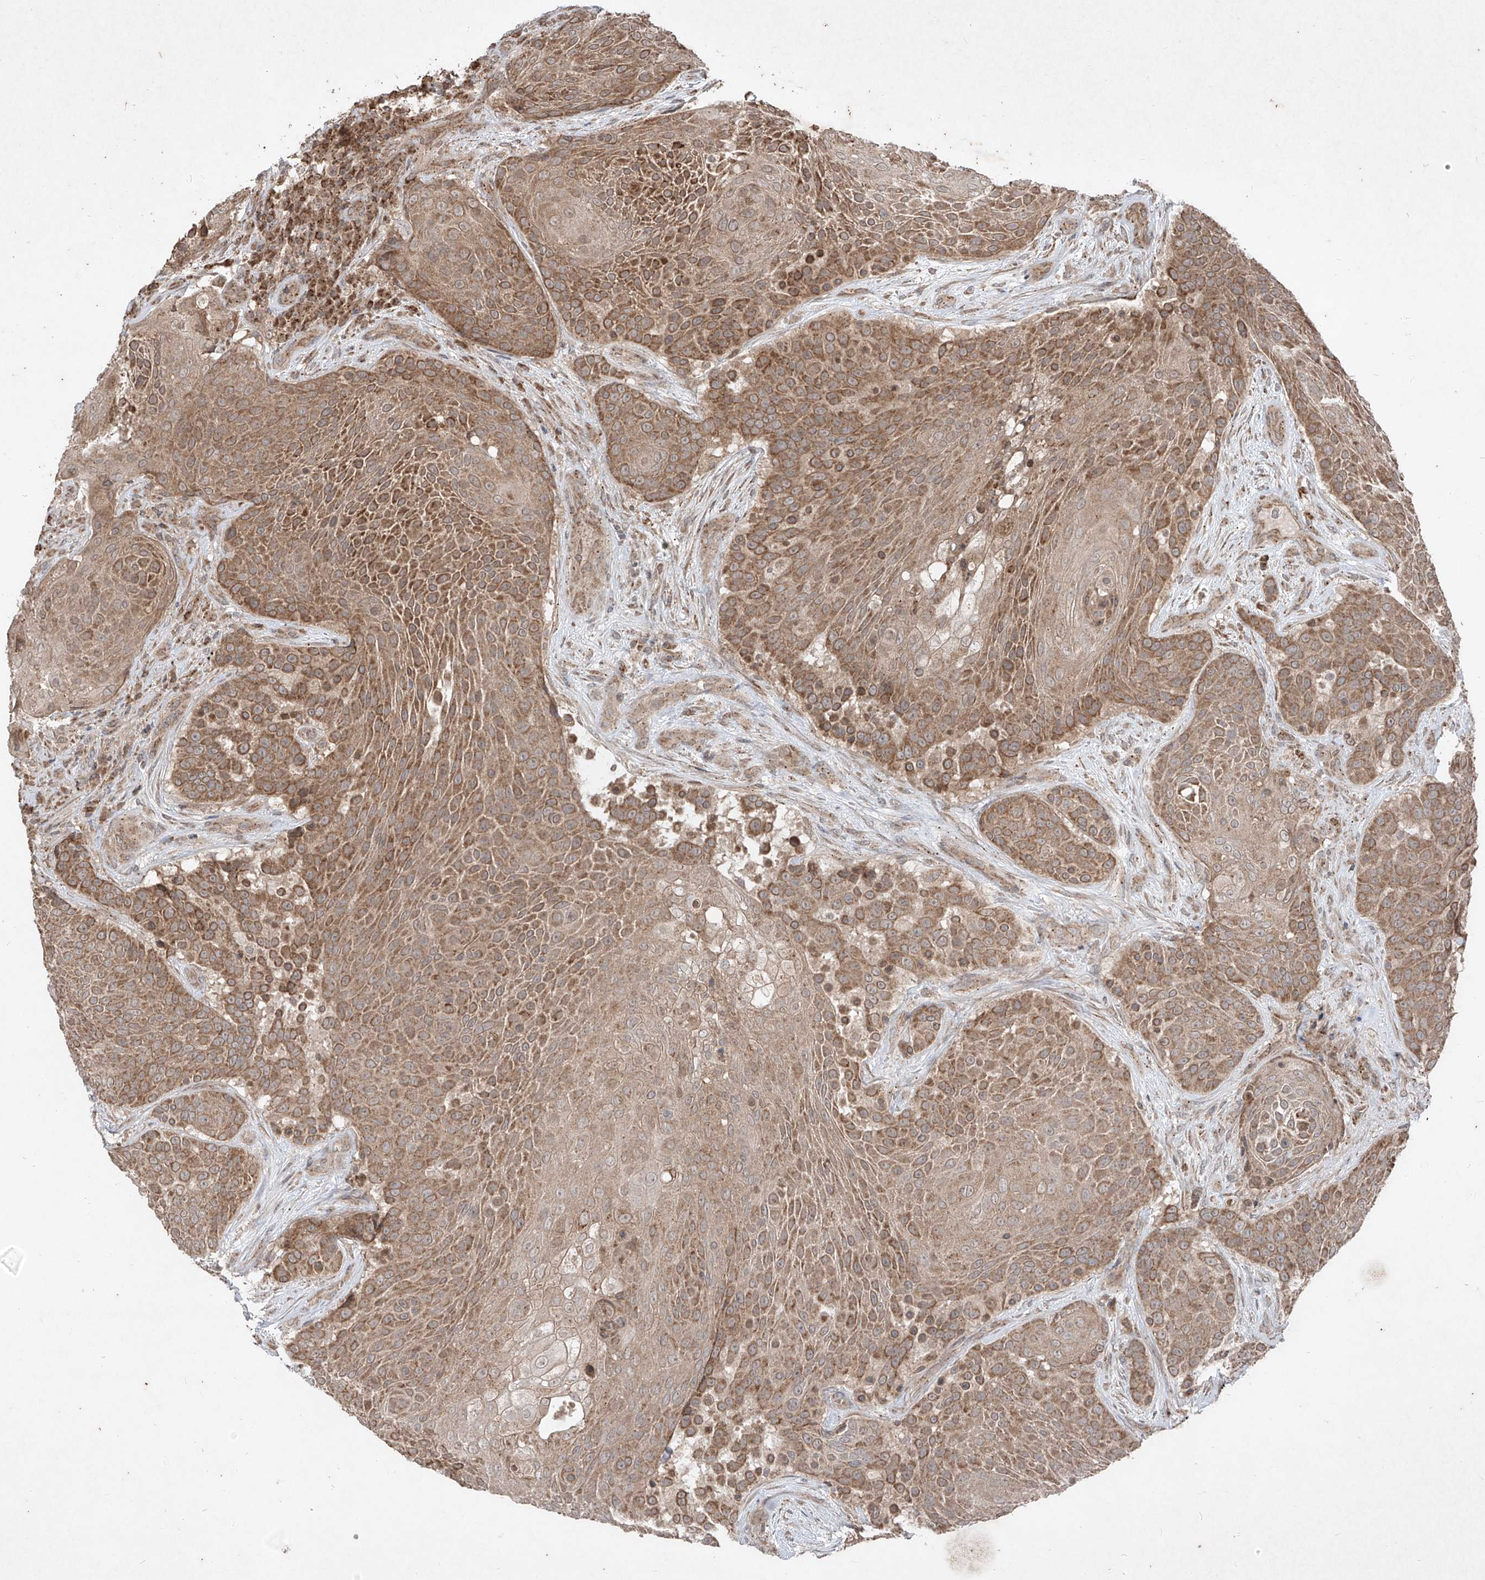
{"staining": {"intensity": "moderate", "quantity": ">75%", "location": "cytoplasmic/membranous"}, "tissue": "urothelial cancer", "cell_type": "Tumor cells", "image_type": "cancer", "snomed": [{"axis": "morphology", "description": "Urothelial carcinoma, High grade"}, {"axis": "topography", "description": "Urinary bladder"}], "caption": "Immunohistochemical staining of human urothelial cancer demonstrates medium levels of moderate cytoplasmic/membranous expression in approximately >75% of tumor cells.", "gene": "ABCD3", "patient": {"sex": "female", "age": 63}}